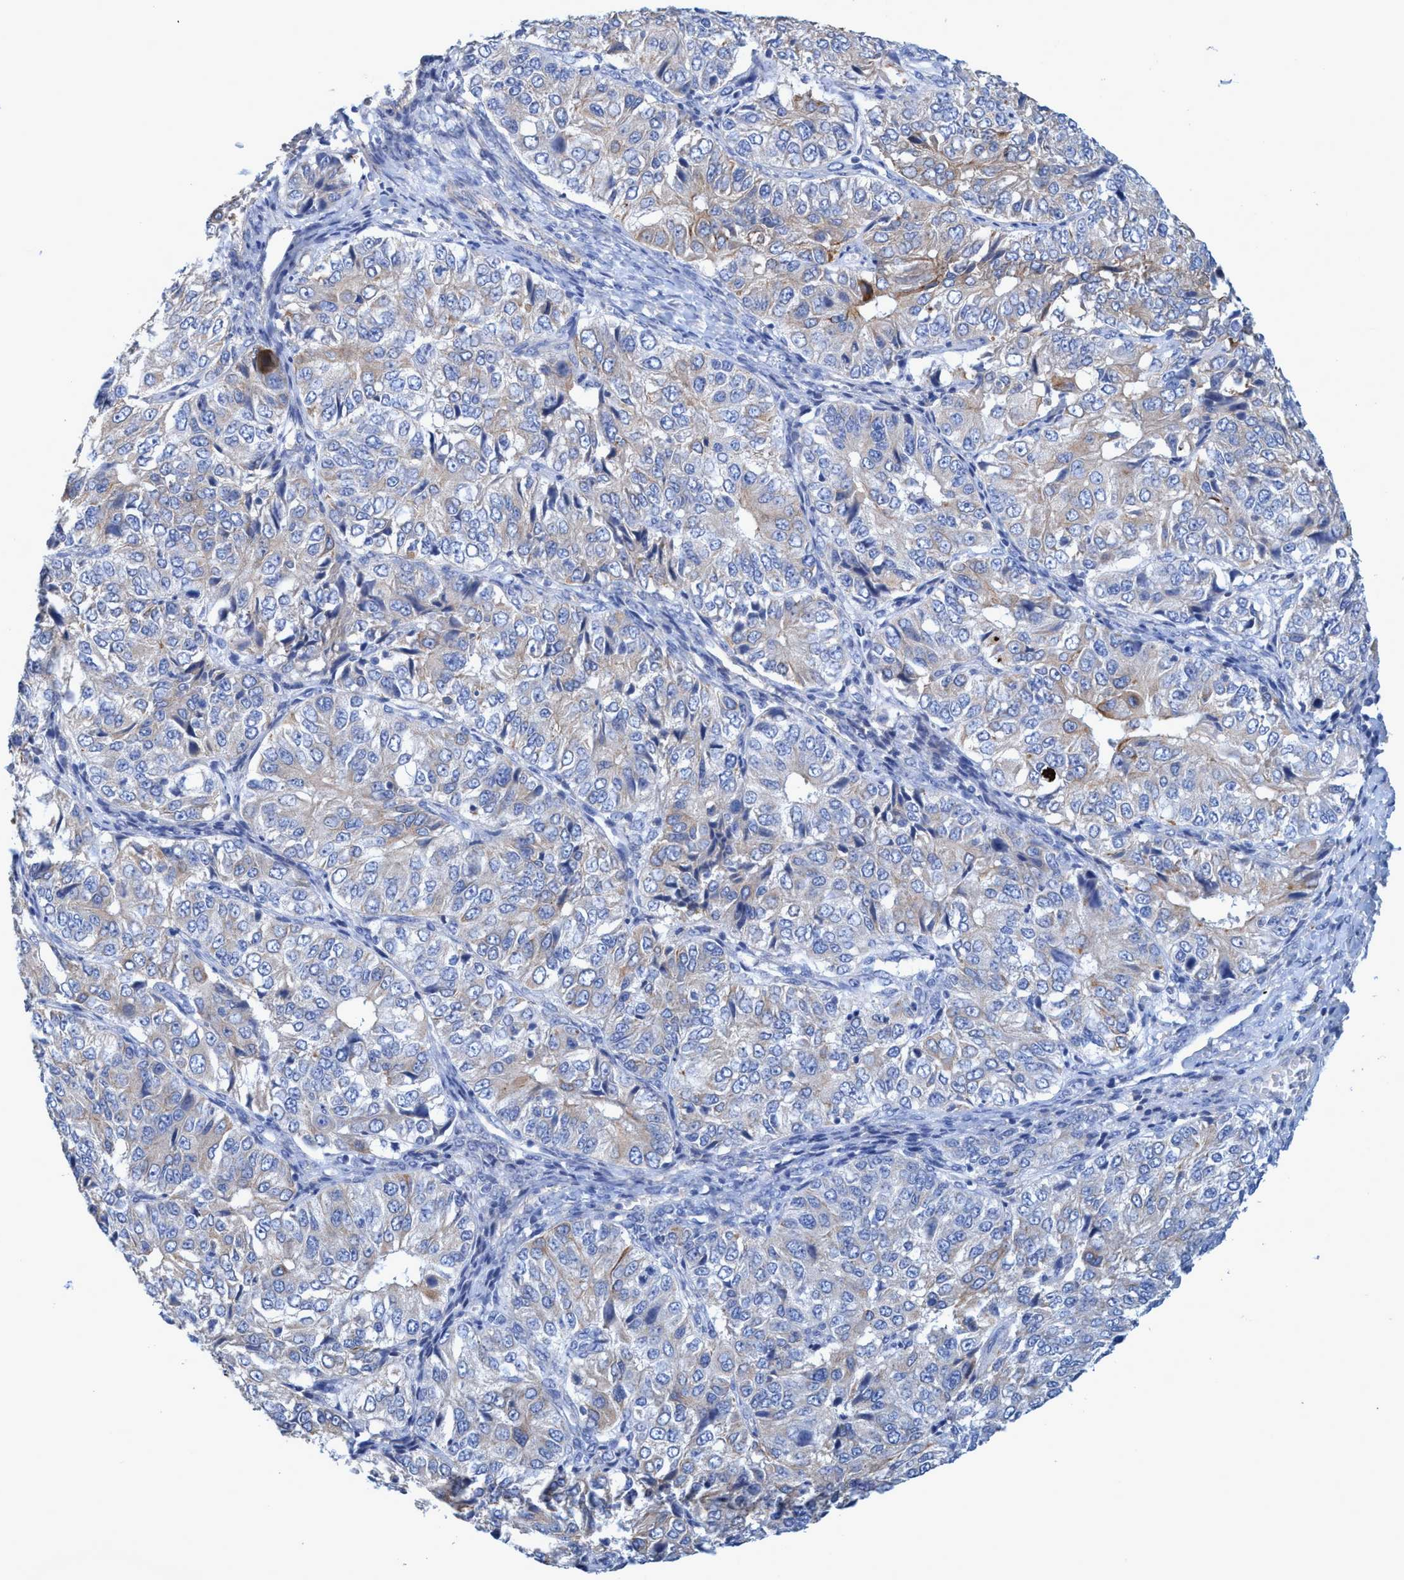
{"staining": {"intensity": "weak", "quantity": "25%-75%", "location": "cytoplasmic/membranous"}, "tissue": "ovarian cancer", "cell_type": "Tumor cells", "image_type": "cancer", "snomed": [{"axis": "morphology", "description": "Carcinoma, endometroid"}, {"axis": "topography", "description": "Ovary"}], "caption": "Immunohistochemistry image of neoplastic tissue: endometroid carcinoma (ovarian) stained using immunohistochemistry (IHC) demonstrates low levels of weak protein expression localized specifically in the cytoplasmic/membranous of tumor cells, appearing as a cytoplasmic/membranous brown color.", "gene": "GULP1", "patient": {"sex": "female", "age": 51}}